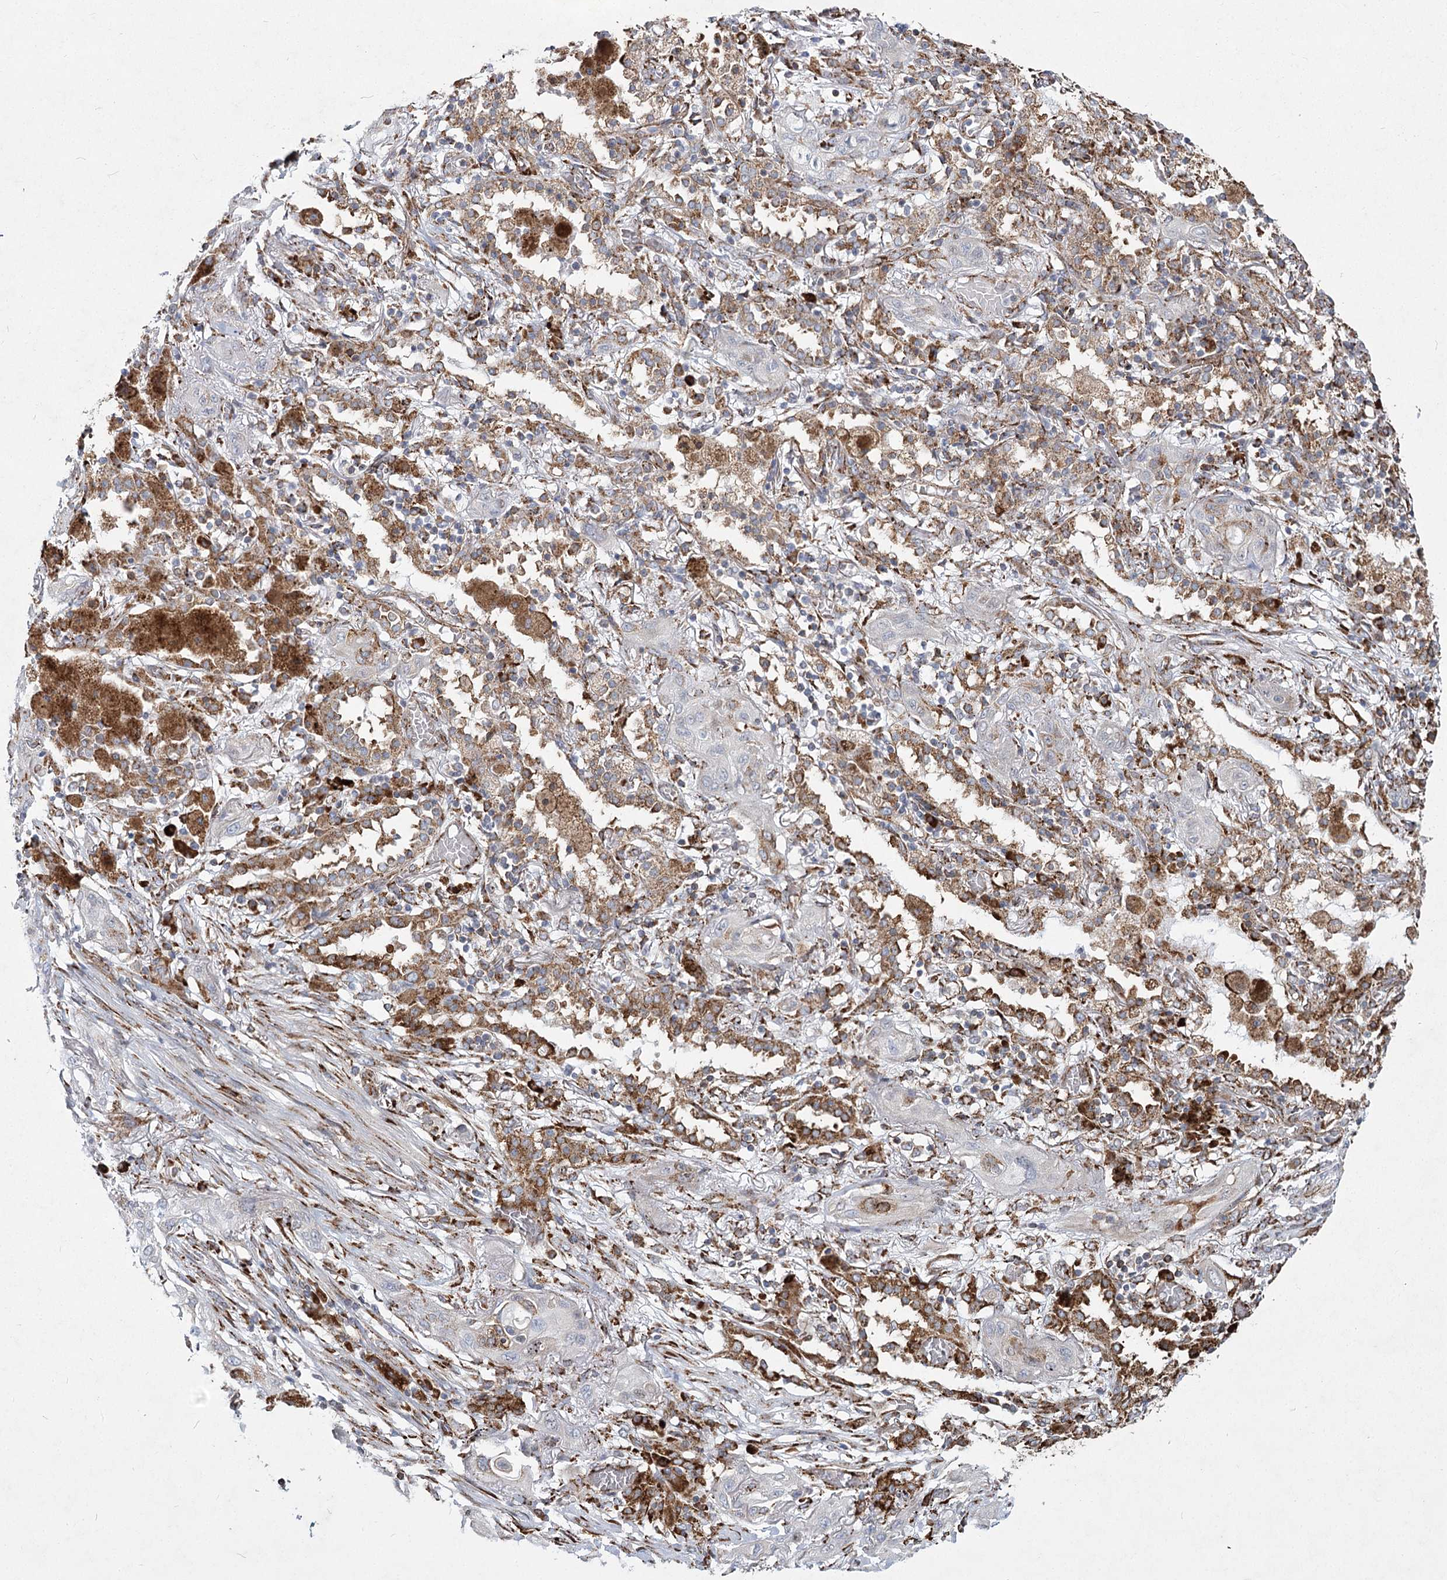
{"staining": {"intensity": "negative", "quantity": "none", "location": "none"}, "tissue": "lung cancer", "cell_type": "Tumor cells", "image_type": "cancer", "snomed": [{"axis": "morphology", "description": "Squamous cell carcinoma, NOS"}, {"axis": "topography", "description": "Lung"}], "caption": "Lung cancer (squamous cell carcinoma) was stained to show a protein in brown. There is no significant staining in tumor cells.", "gene": "NHLRC2", "patient": {"sex": "female", "age": 47}}